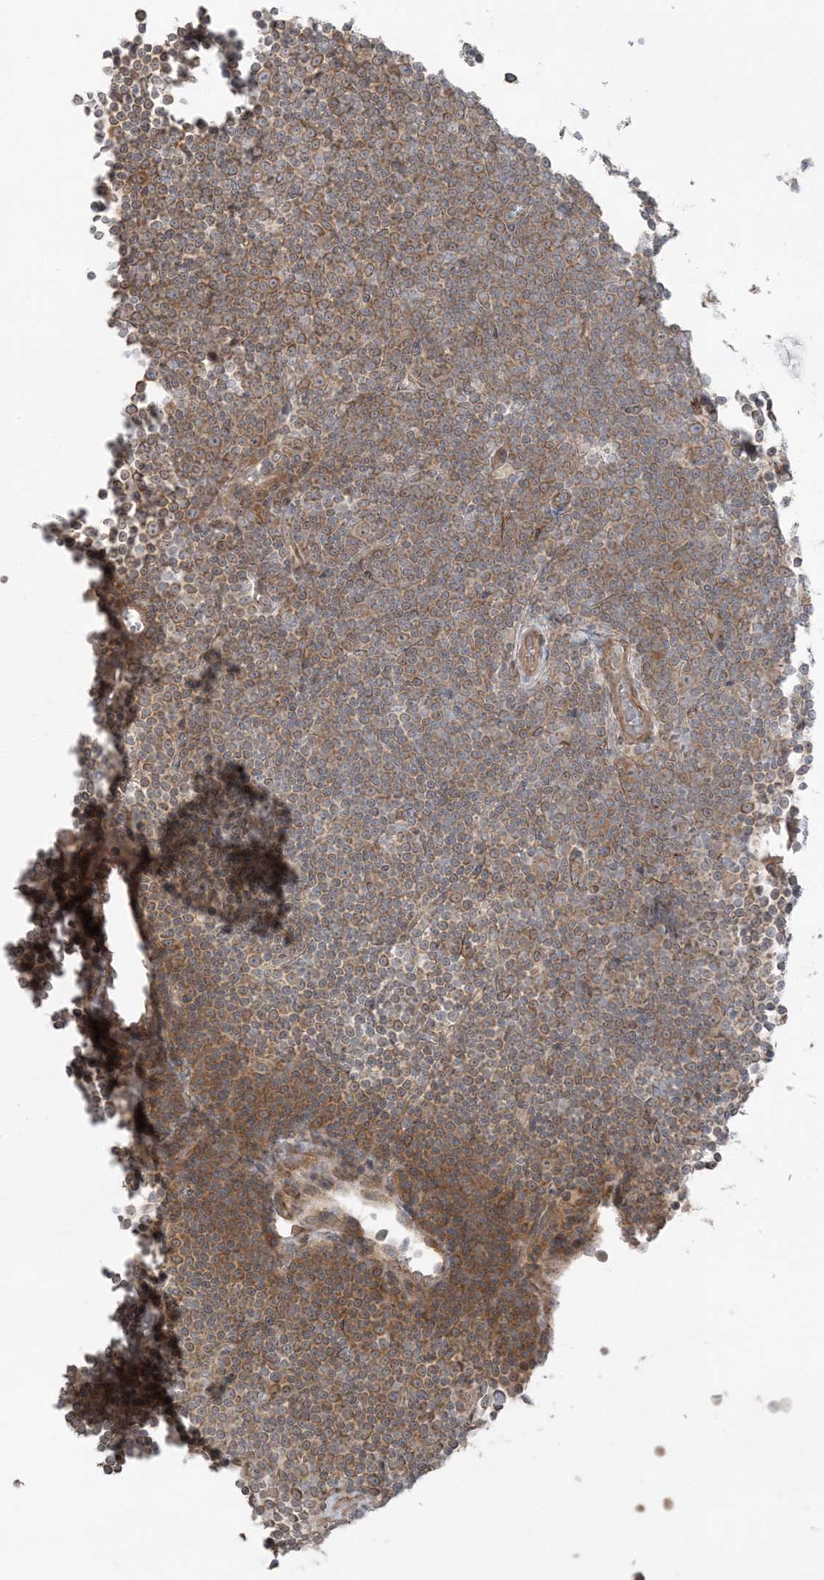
{"staining": {"intensity": "moderate", "quantity": ">75%", "location": "cytoplasmic/membranous"}, "tissue": "lymphoma", "cell_type": "Tumor cells", "image_type": "cancer", "snomed": [{"axis": "morphology", "description": "Malignant lymphoma, non-Hodgkin's type, Low grade"}, {"axis": "topography", "description": "Lymph node"}], "caption": "Human lymphoma stained with a protein marker demonstrates moderate staining in tumor cells.", "gene": "ZNF263", "patient": {"sex": "female", "age": 67}}